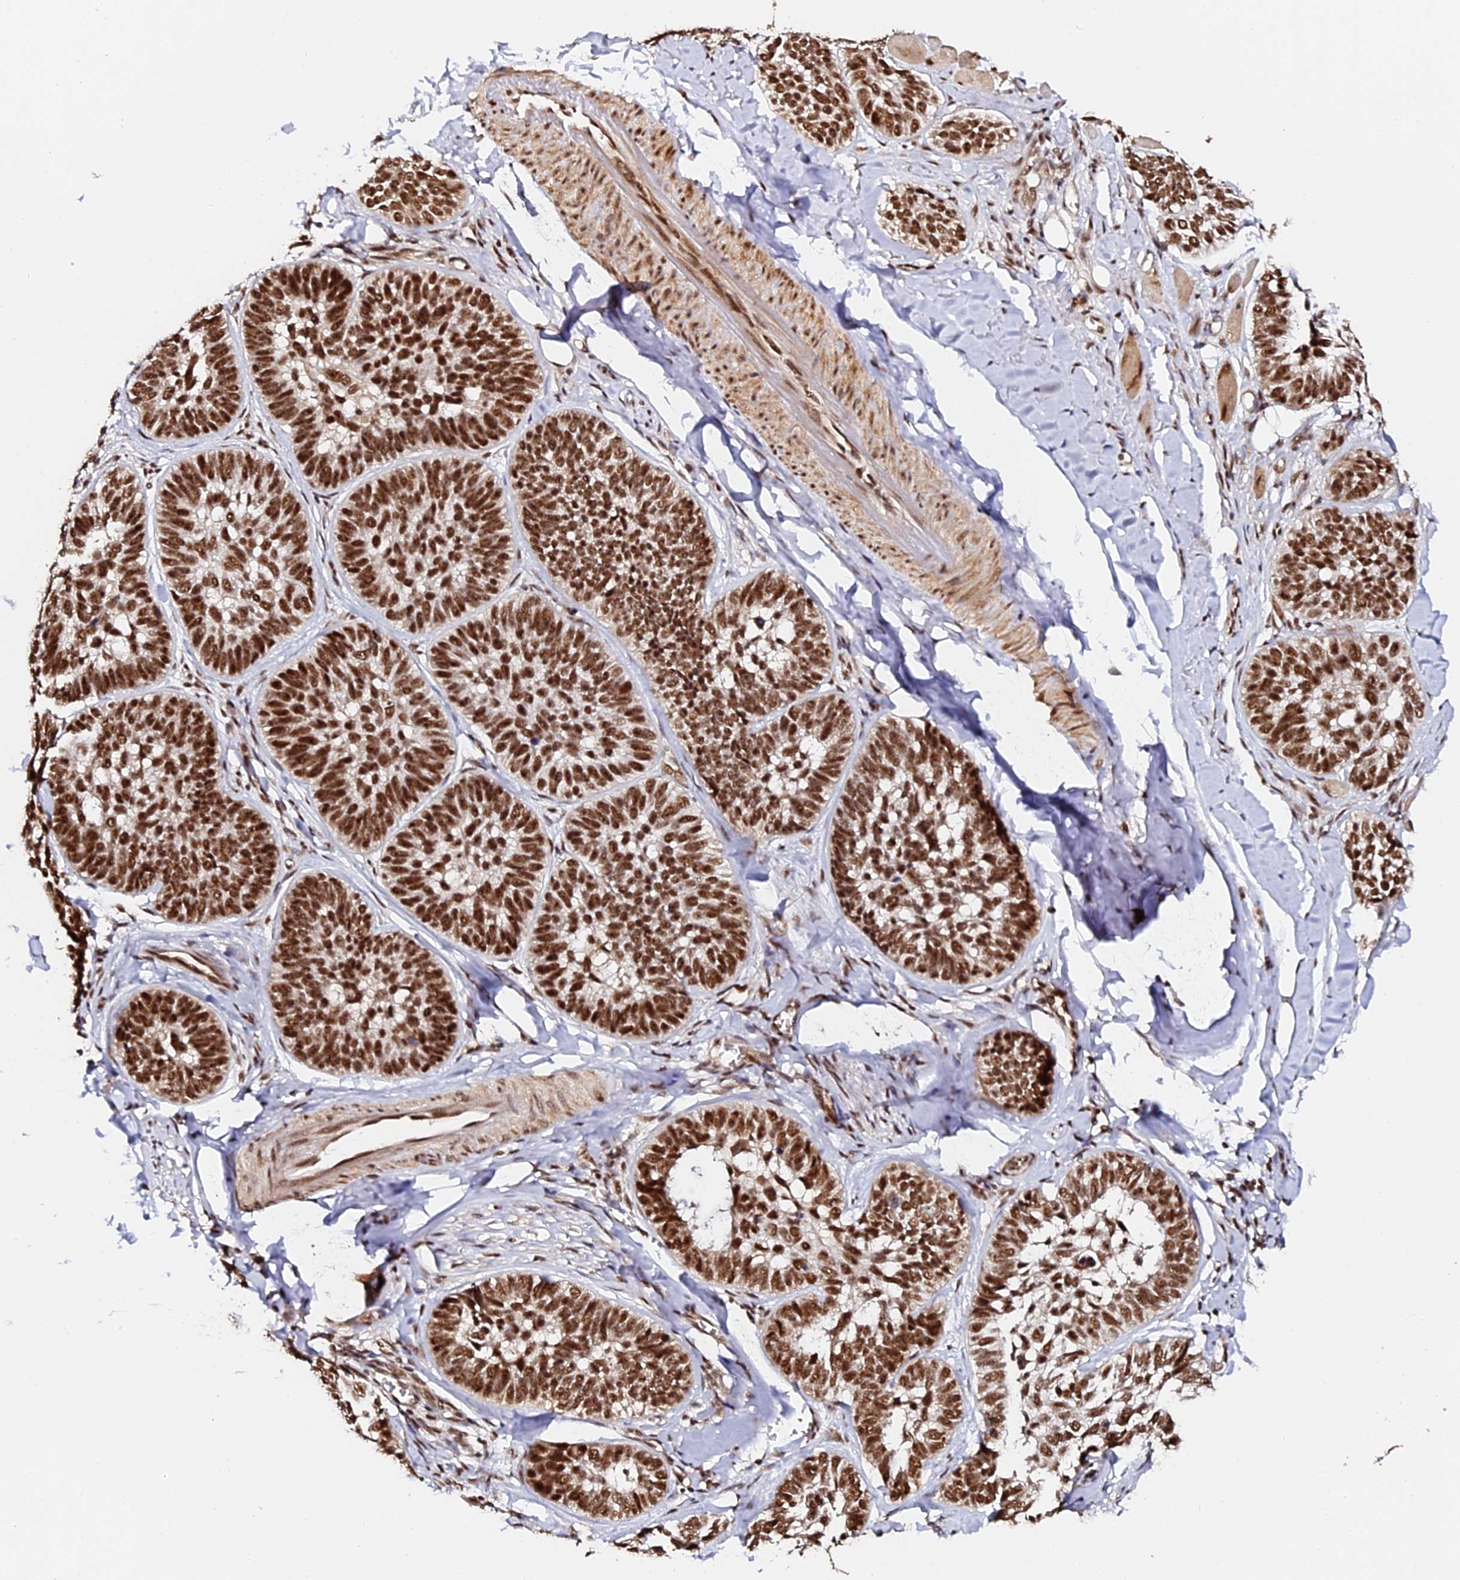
{"staining": {"intensity": "strong", "quantity": ">75%", "location": "nuclear"}, "tissue": "skin cancer", "cell_type": "Tumor cells", "image_type": "cancer", "snomed": [{"axis": "morphology", "description": "Basal cell carcinoma"}, {"axis": "topography", "description": "Skin"}], "caption": "Immunohistochemistry (IHC) micrograph of skin basal cell carcinoma stained for a protein (brown), which demonstrates high levels of strong nuclear positivity in approximately >75% of tumor cells.", "gene": "MCRS1", "patient": {"sex": "male", "age": 62}}